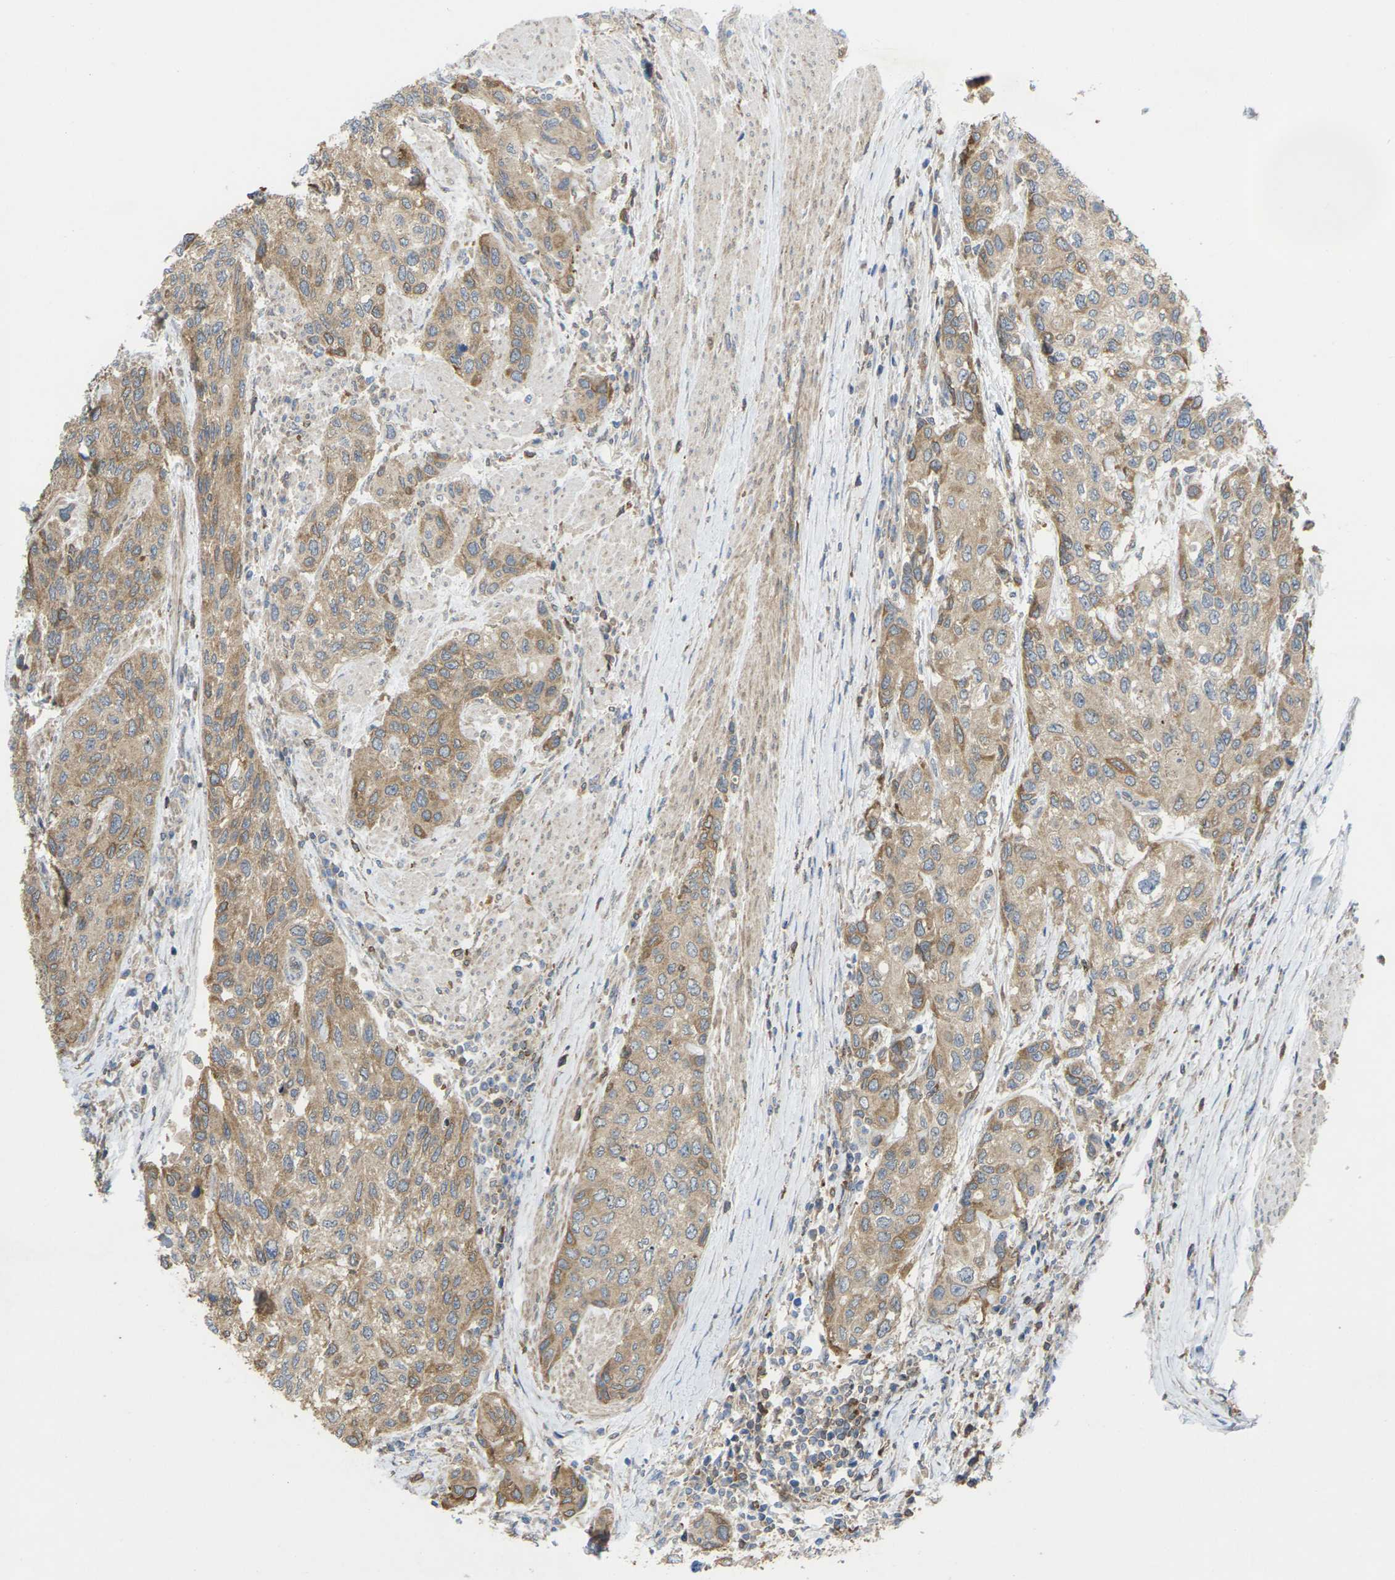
{"staining": {"intensity": "moderate", "quantity": ">75%", "location": "cytoplasmic/membranous"}, "tissue": "urothelial cancer", "cell_type": "Tumor cells", "image_type": "cancer", "snomed": [{"axis": "morphology", "description": "Urothelial carcinoma, High grade"}, {"axis": "topography", "description": "Urinary bladder"}], "caption": "High-grade urothelial carcinoma stained for a protein (brown) shows moderate cytoplasmic/membranous positive positivity in about >75% of tumor cells.", "gene": "TIAM1", "patient": {"sex": "female", "age": 56}}